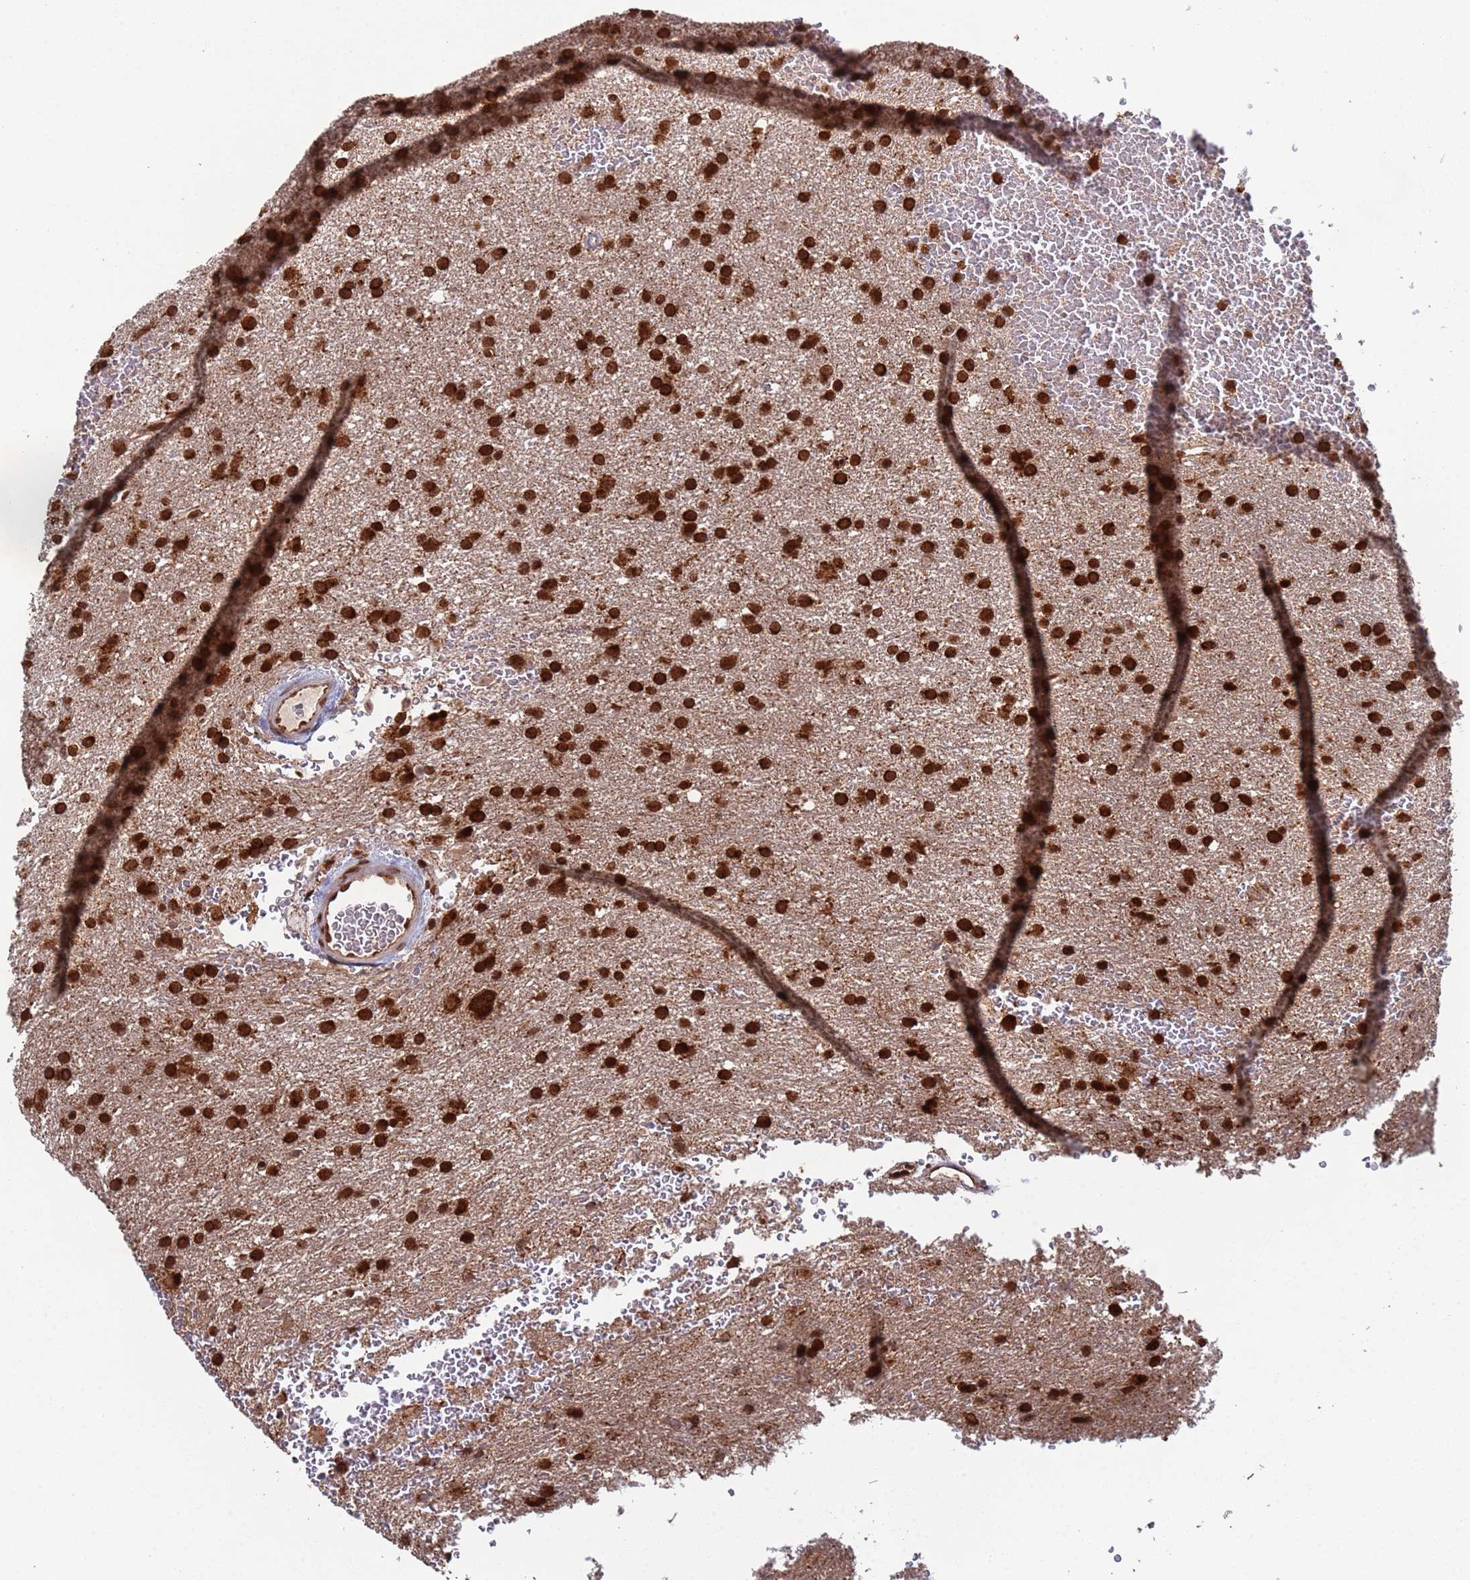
{"staining": {"intensity": "strong", "quantity": ">75%", "location": "cytoplasmic/membranous,nuclear"}, "tissue": "glioma", "cell_type": "Tumor cells", "image_type": "cancer", "snomed": [{"axis": "morphology", "description": "Glioma, malignant, High grade"}, {"axis": "topography", "description": "Cerebral cortex"}], "caption": "An image of human malignant high-grade glioma stained for a protein shows strong cytoplasmic/membranous and nuclear brown staining in tumor cells.", "gene": "FUBP3", "patient": {"sex": "female", "age": 36}}